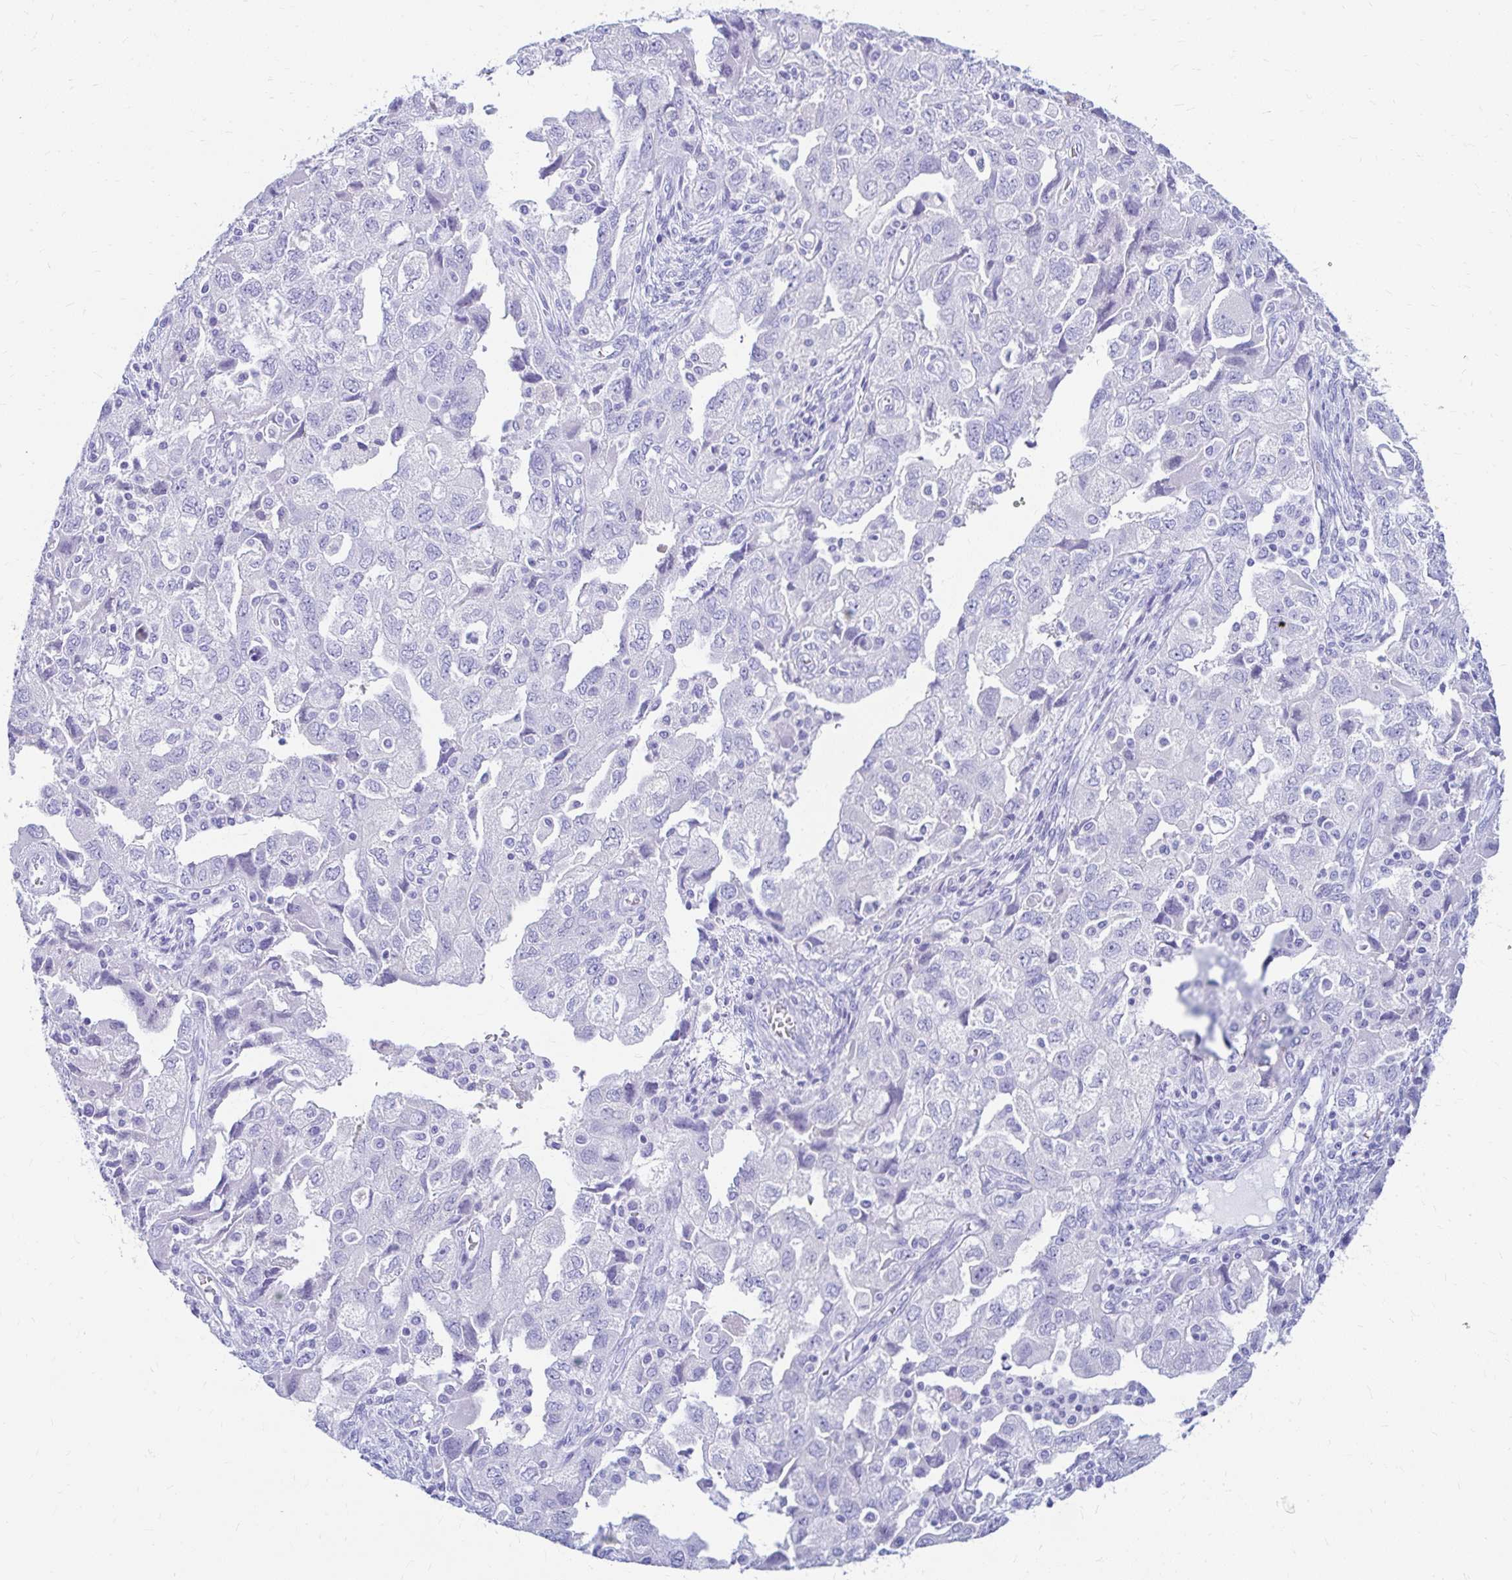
{"staining": {"intensity": "negative", "quantity": "none", "location": "none"}, "tissue": "ovarian cancer", "cell_type": "Tumor cells", "image_type": "cancer", "snomed": [{"axis": "morphology", "description": "Carcinoma, NOS"}, {"axis": "morphology", "description": "Cystadenocarcinoma, serous, NOS"}, {"axis": "topography", "description": "Ovary"}], "caption": "High magnification brightfield microscopy of ovarian carcinoma stained with DAB (3,3'-diaminobenzidine) (brown) and counterstained with hematoxylin (blue): tumor cells show no significant staining. (DAB (3,3'-diaminobenzidine) immunohistochemistry (IHC) with hematoxylin counter stain).", "gene": "NSG2", "patient": {"sex": "female", "age": 69}}